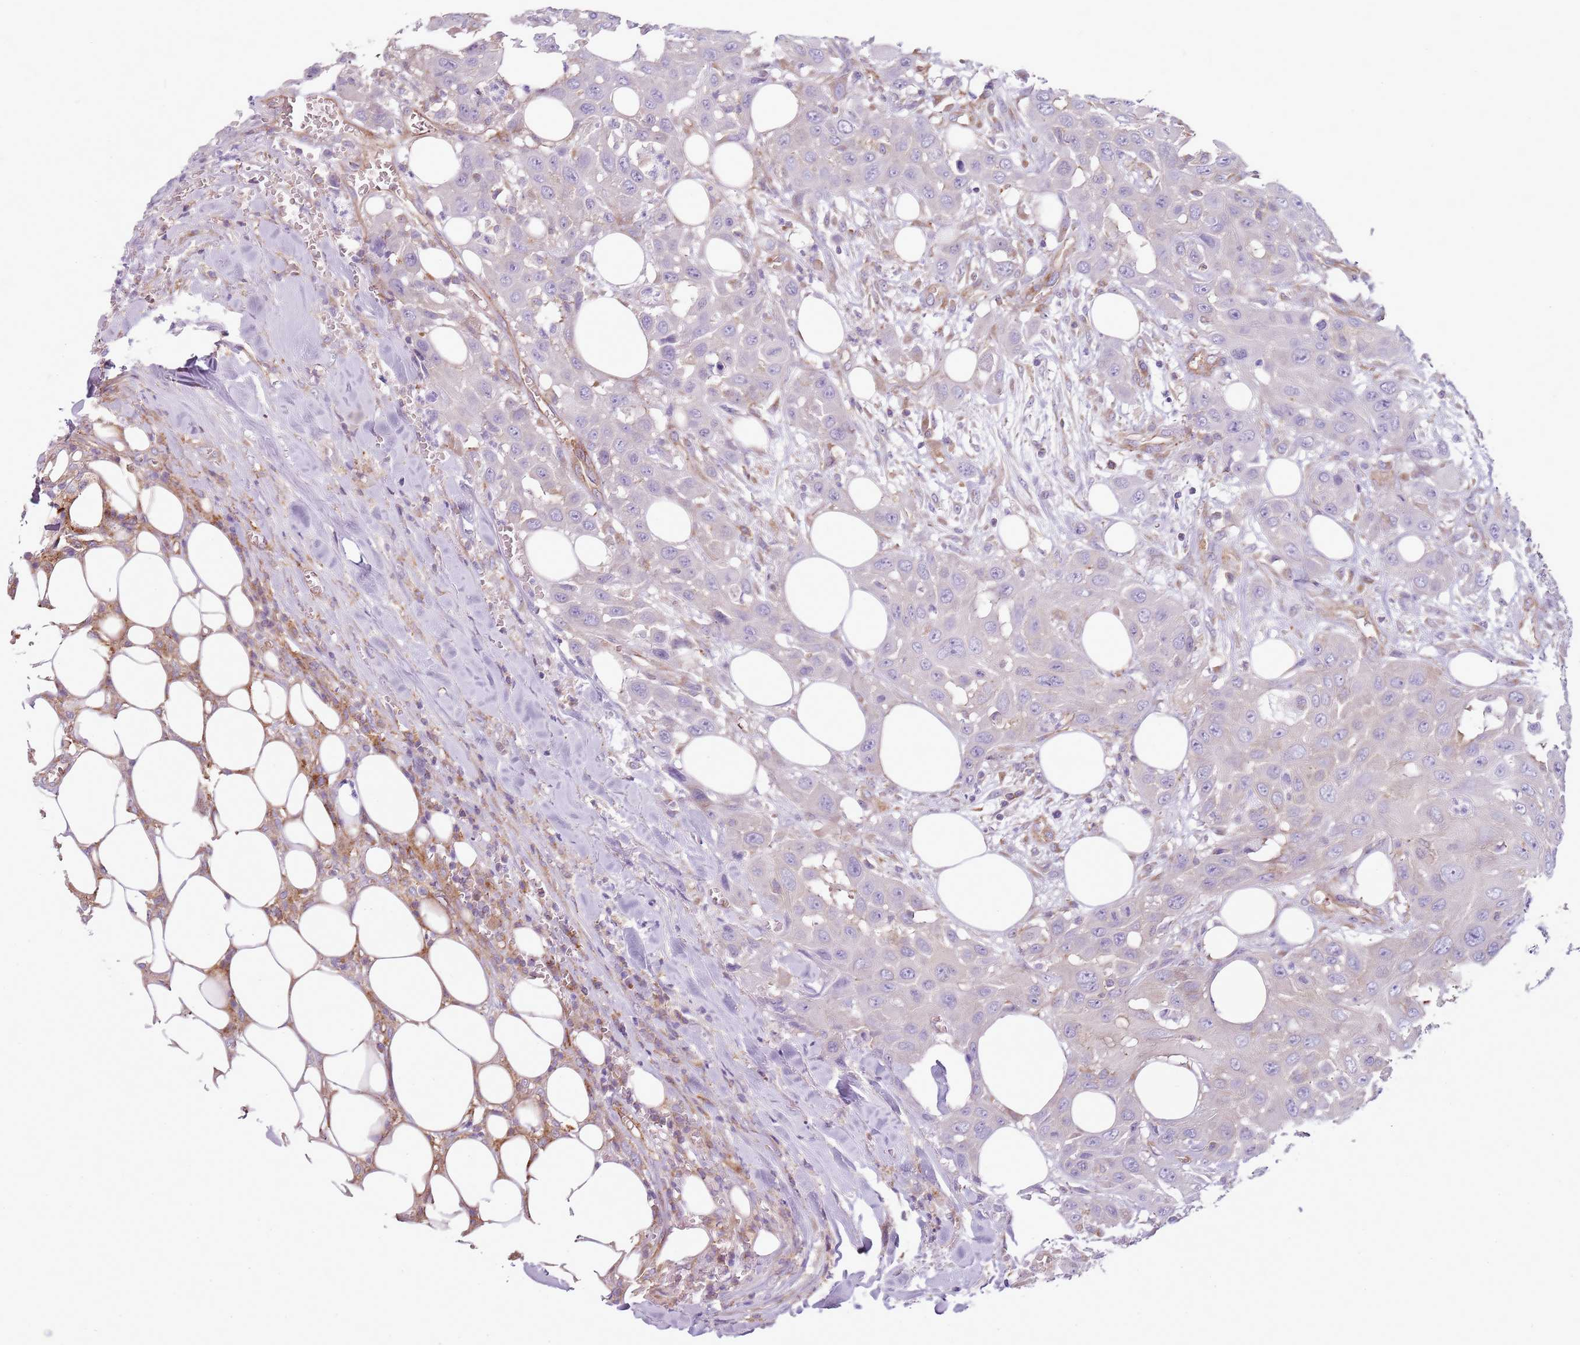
{"staining": {"intensity": "weak", "quantity": "25%-75%", "location": "cytoplasmic/membranous"}, "tissue": "head and neck cancer", "cell_type": "Tumor cells", "image_type": "cancer", "snomed": [{"axis": "morphology", "description": "Squamous cell carcinoma, NOS"}, {"axis": "topography", "description": "Head-Neck"}], "caption": "Weak cytoplasmic/membranous protein staining is present in approximately 25%-75% of tumor cells in head and neck cancer (squamous cell carcinoma).", "gene": "SNX1", "patient": {"sex": "male", "age": 81}}